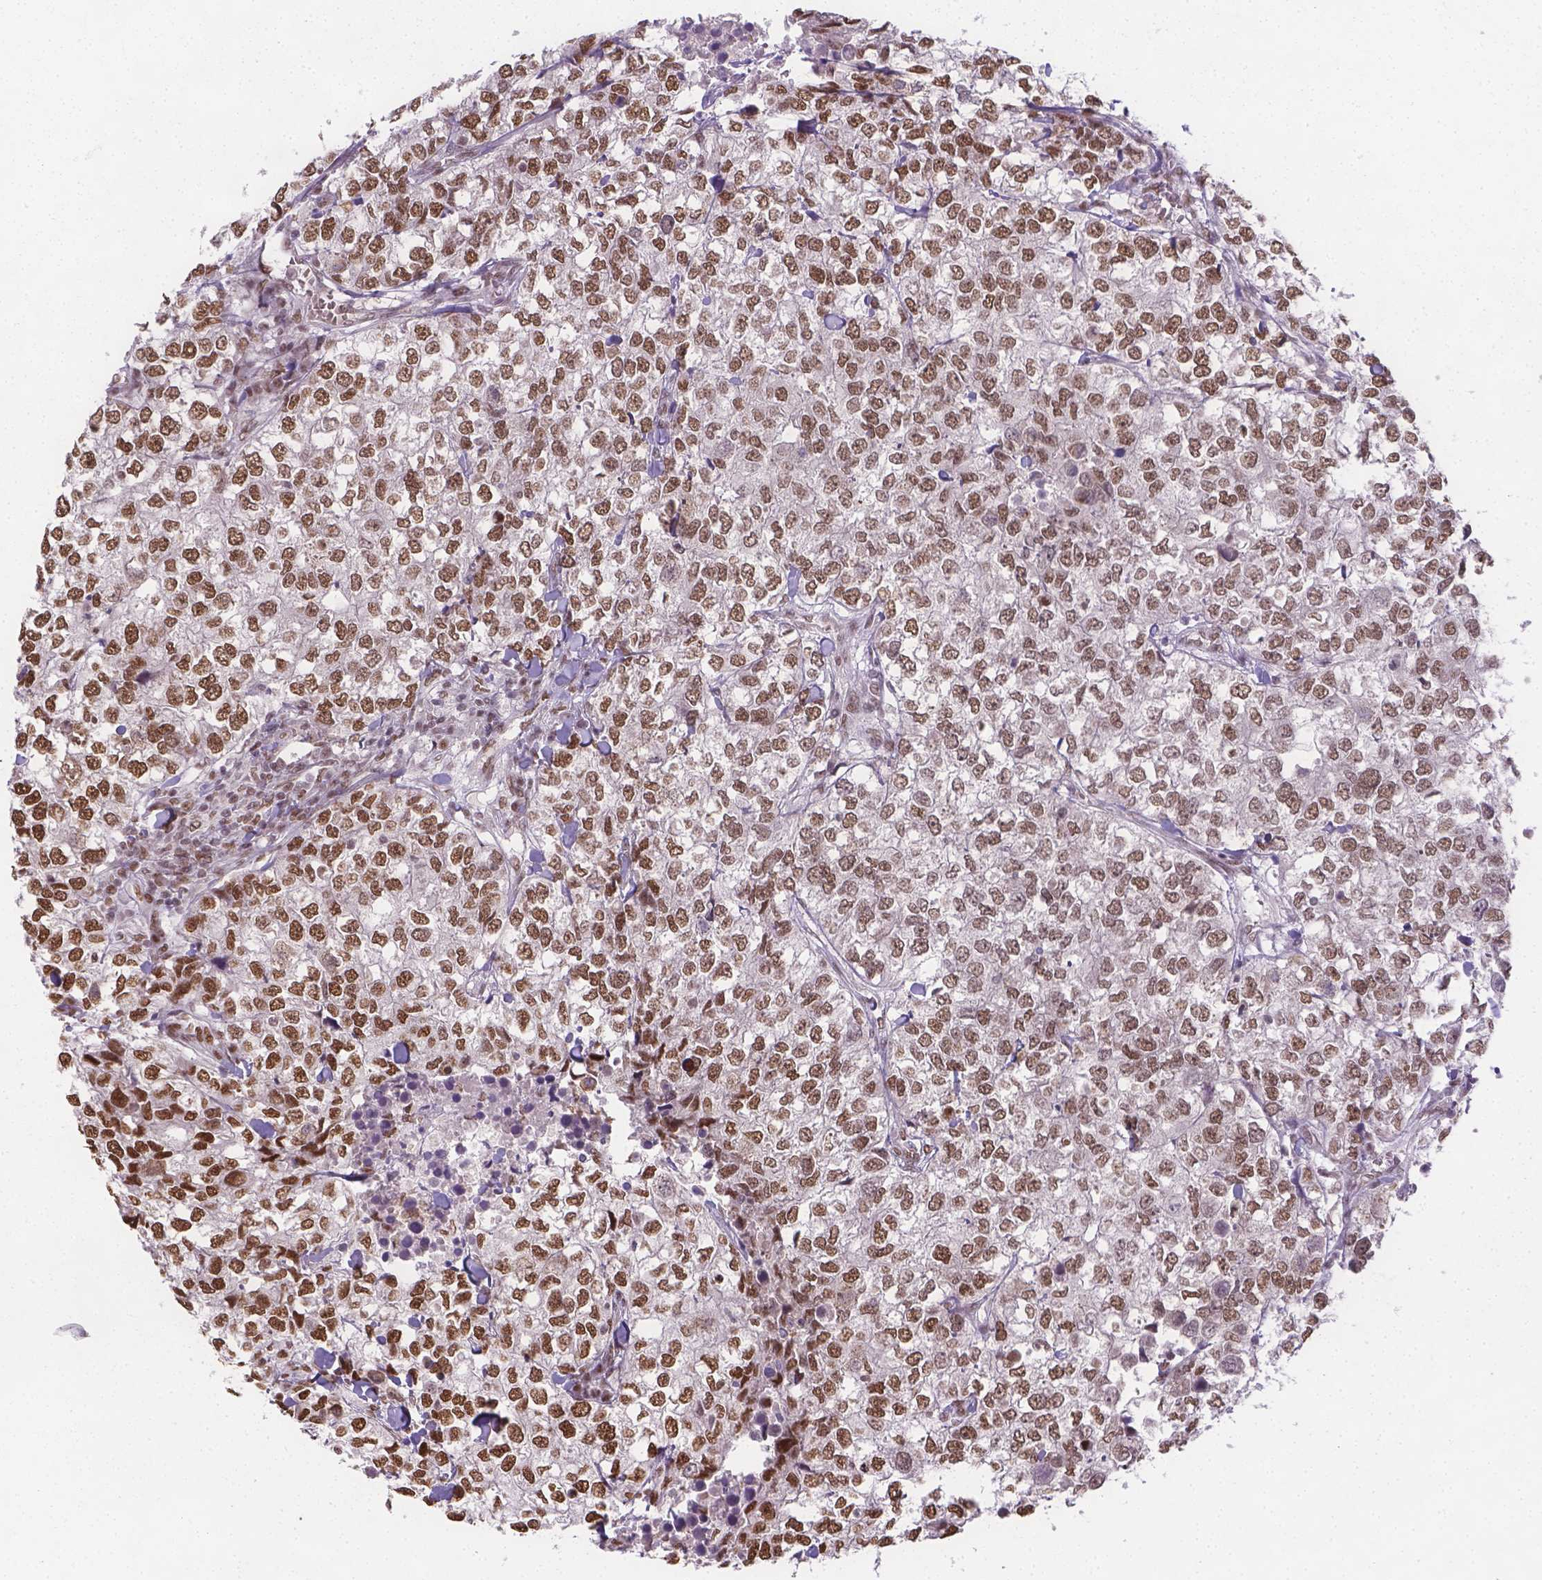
{"staining": {"intensity": "moderate", "quantity": ">75%", "location": "nuclear"}, "tissue": "breast cancer", "cell_type": "Tumor cells", "image_type": "cancer", "snomed": [{"axis": "morphology", "description": "Duct carcinoma"}, {"axis": "topography", "description": "Breast"}], "caption": "Immunohistochemical staining of infiltrating ductal carcinoma (breast) exhibits moderate nuclear protein staining in about >75% of tumor cells.", "gene": "FANCE", "patient": {"sex": "female", "age": 30}}